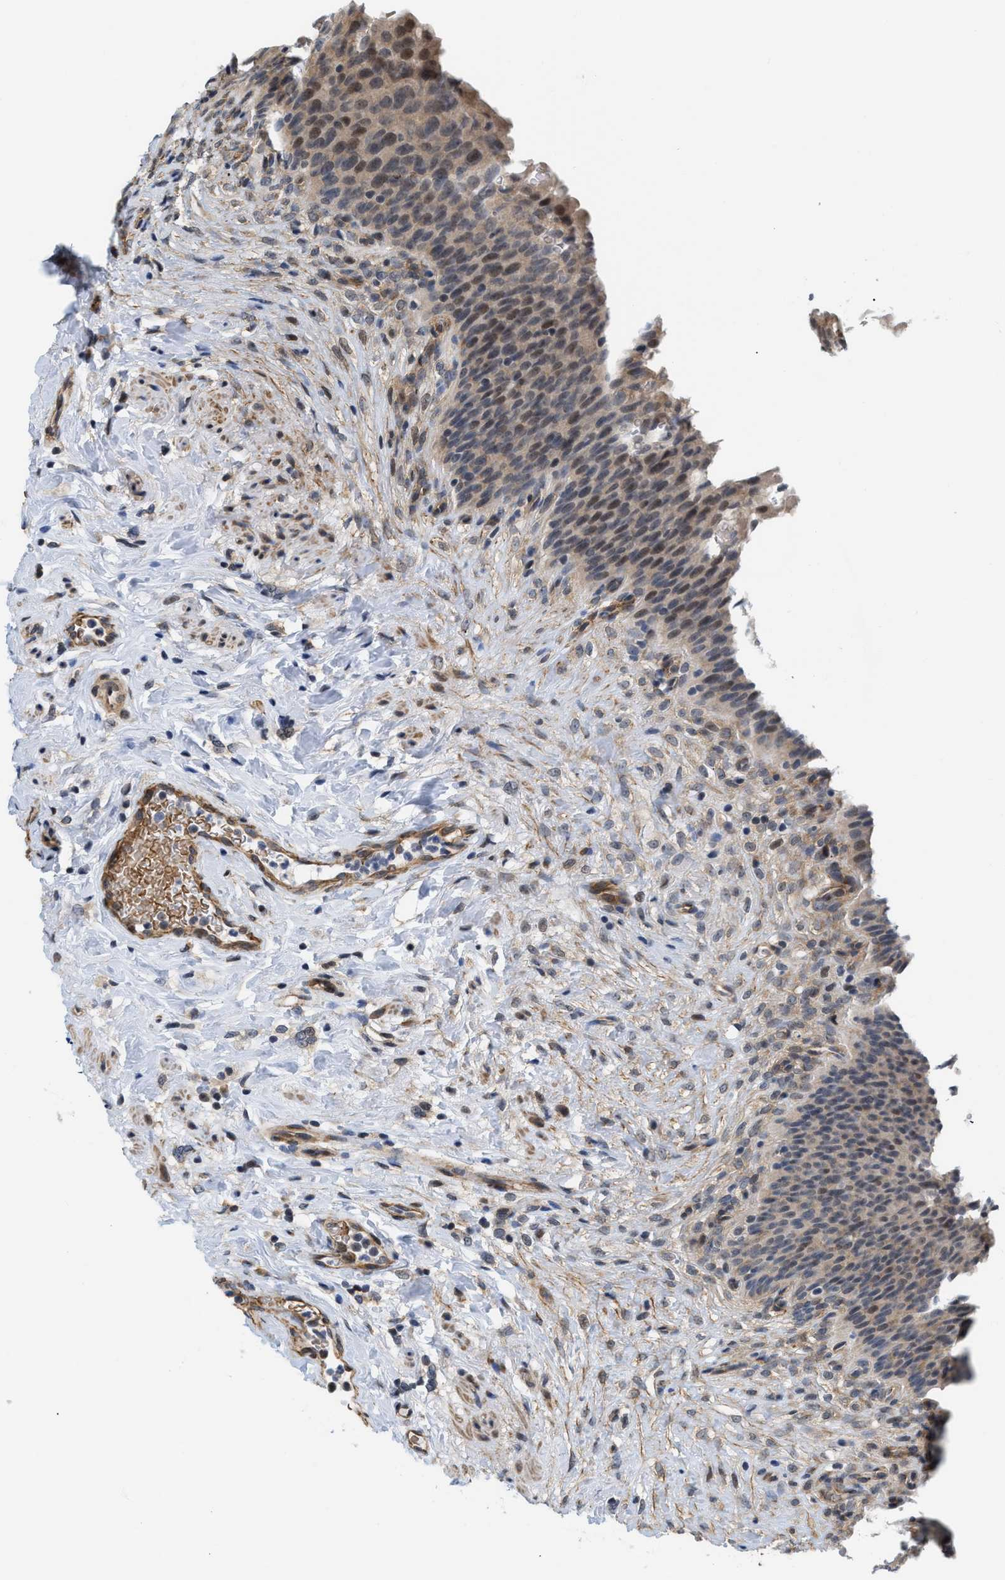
{"staining": {"intensity": "moderate", "quantity": ">75%", "location": "cytoplasmic/membranous,nuclear"}, "tissue": "urinary bladder", "cell_type": "Urothelial cells", "image_type": "normal", "snomed": [{"axis": "morphology", "description": "Normal tissue, NOS"}, {"axis": "topography", "description": "Urinary bladder"}], "caption": "Moderate cytoplasmic/membranous,nuclear positivity is identified in approximately >75% of urothelial cells in benign urinary bladder. Nuclei are stained in blue.", "gene": "GPRASP2", "patient": {"sex": "female", "age": 79}}